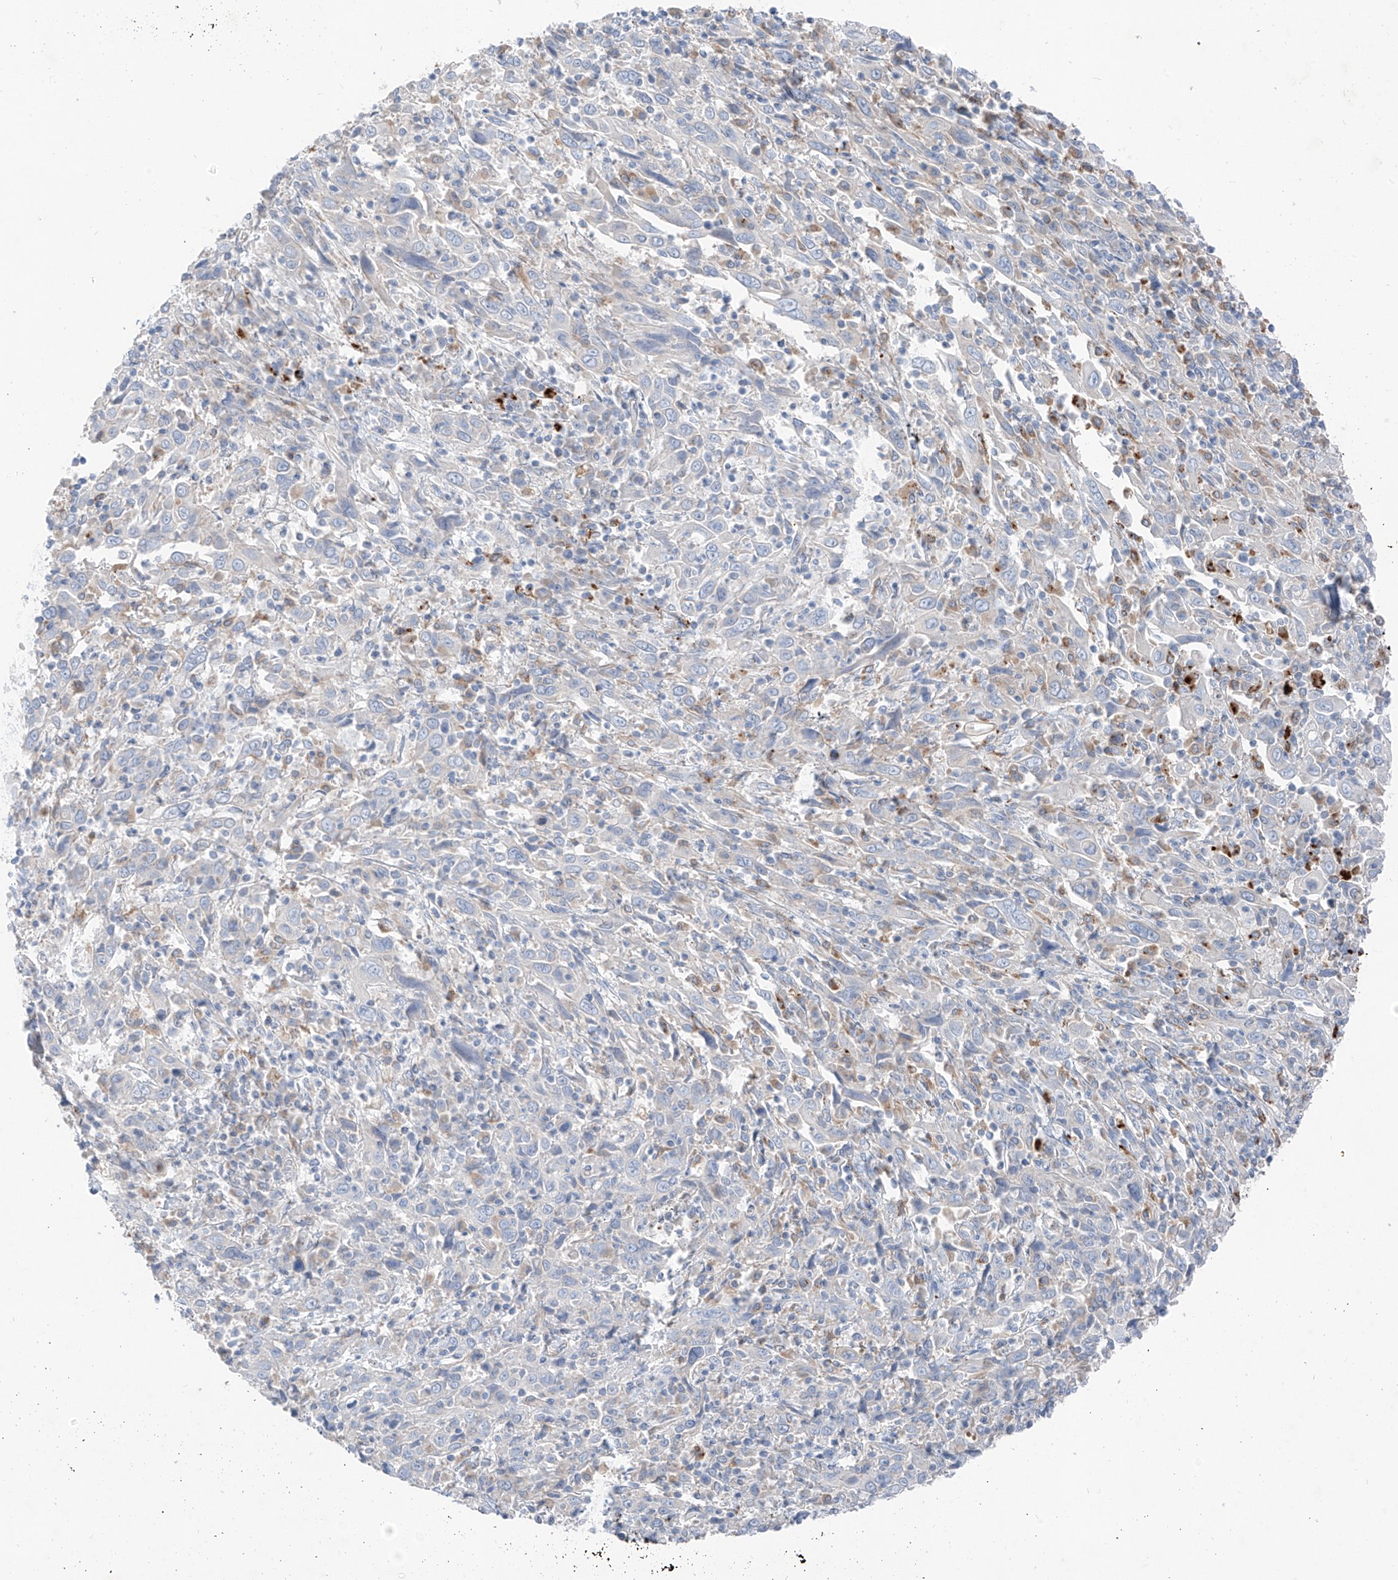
{"staining": {"intensity": "negative", "quantity": "none", "location": "none"}, "tissue": "cervical cancer", "cell_type": "Tumor cells", "image_type": "cancer", "snomed": [{"axis": "morphology", "description": "Squamous cell carcinoma, NOS"}, {"axis": "topography", "description": "Cervix"}], "caption": "High power microscopy micrograph of an IHC image of cervical cancer, revealing no significant expression in tumor cells. Nuclei are stained in blue.", "gene": "GPR137C", "patient": {"sex": "female", "age": 46}}